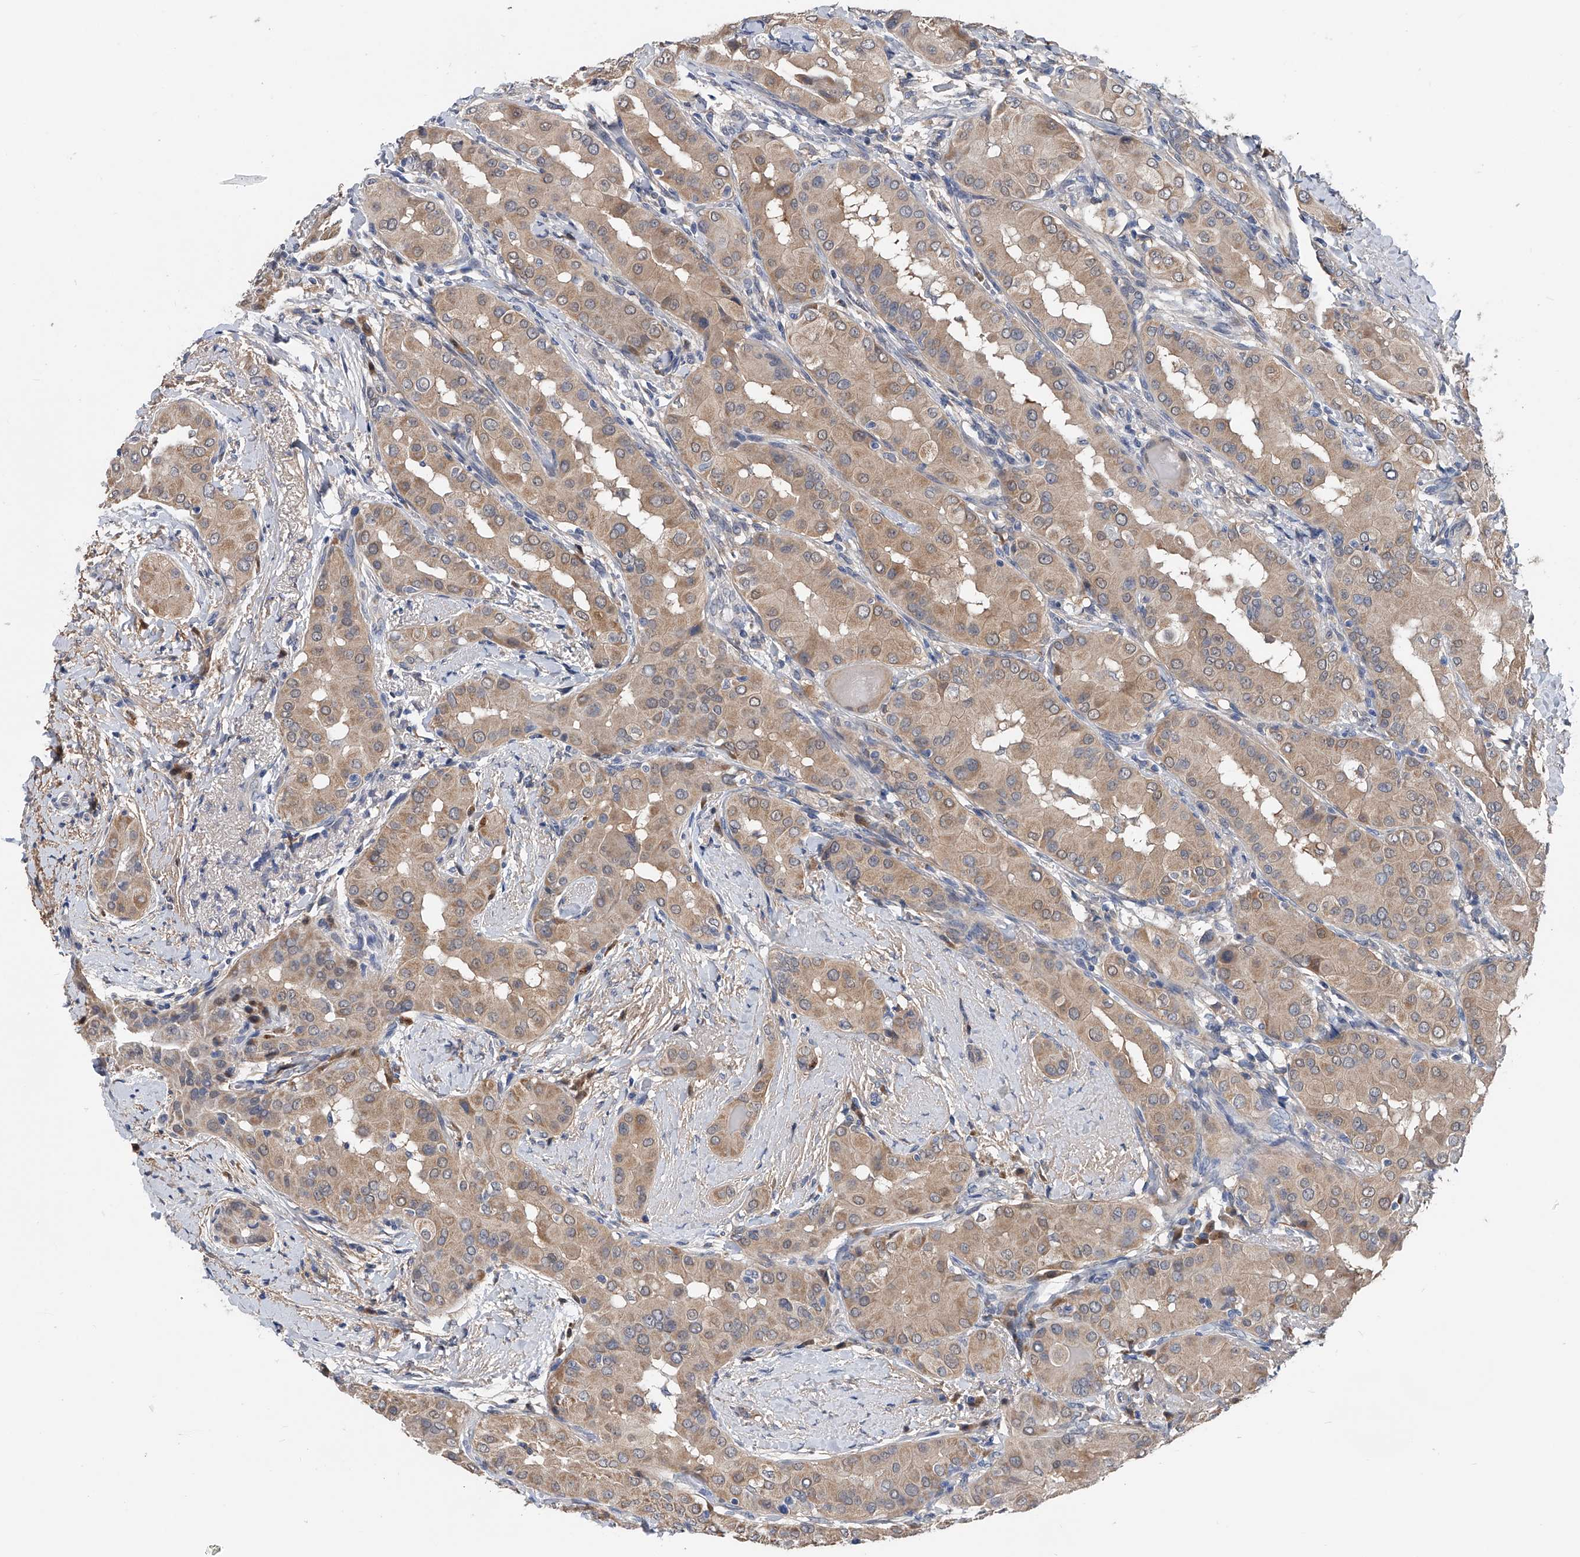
{"staining": {"intensity": "weak", "quantity": ">75%", "location": "cytoplasmic/membranous"}, "tissue": "thyroid cancer", "cell_type": "Tumor cells", "image_type": "cancer", "snomed": [{"axis": "morphology", "description": "Papillary adenocarcinoma, NOS"}, {"axis": "topography", "description": "Thyroid gland"}], "caption": "The immunohistochemical stain highlights weak cytoplasmic/membranous staining in tumor cells of thyroid papillary adenocarcinoma tissue.", "gene": "PGM3", "patient": {"sex": "male", "age": 33}}